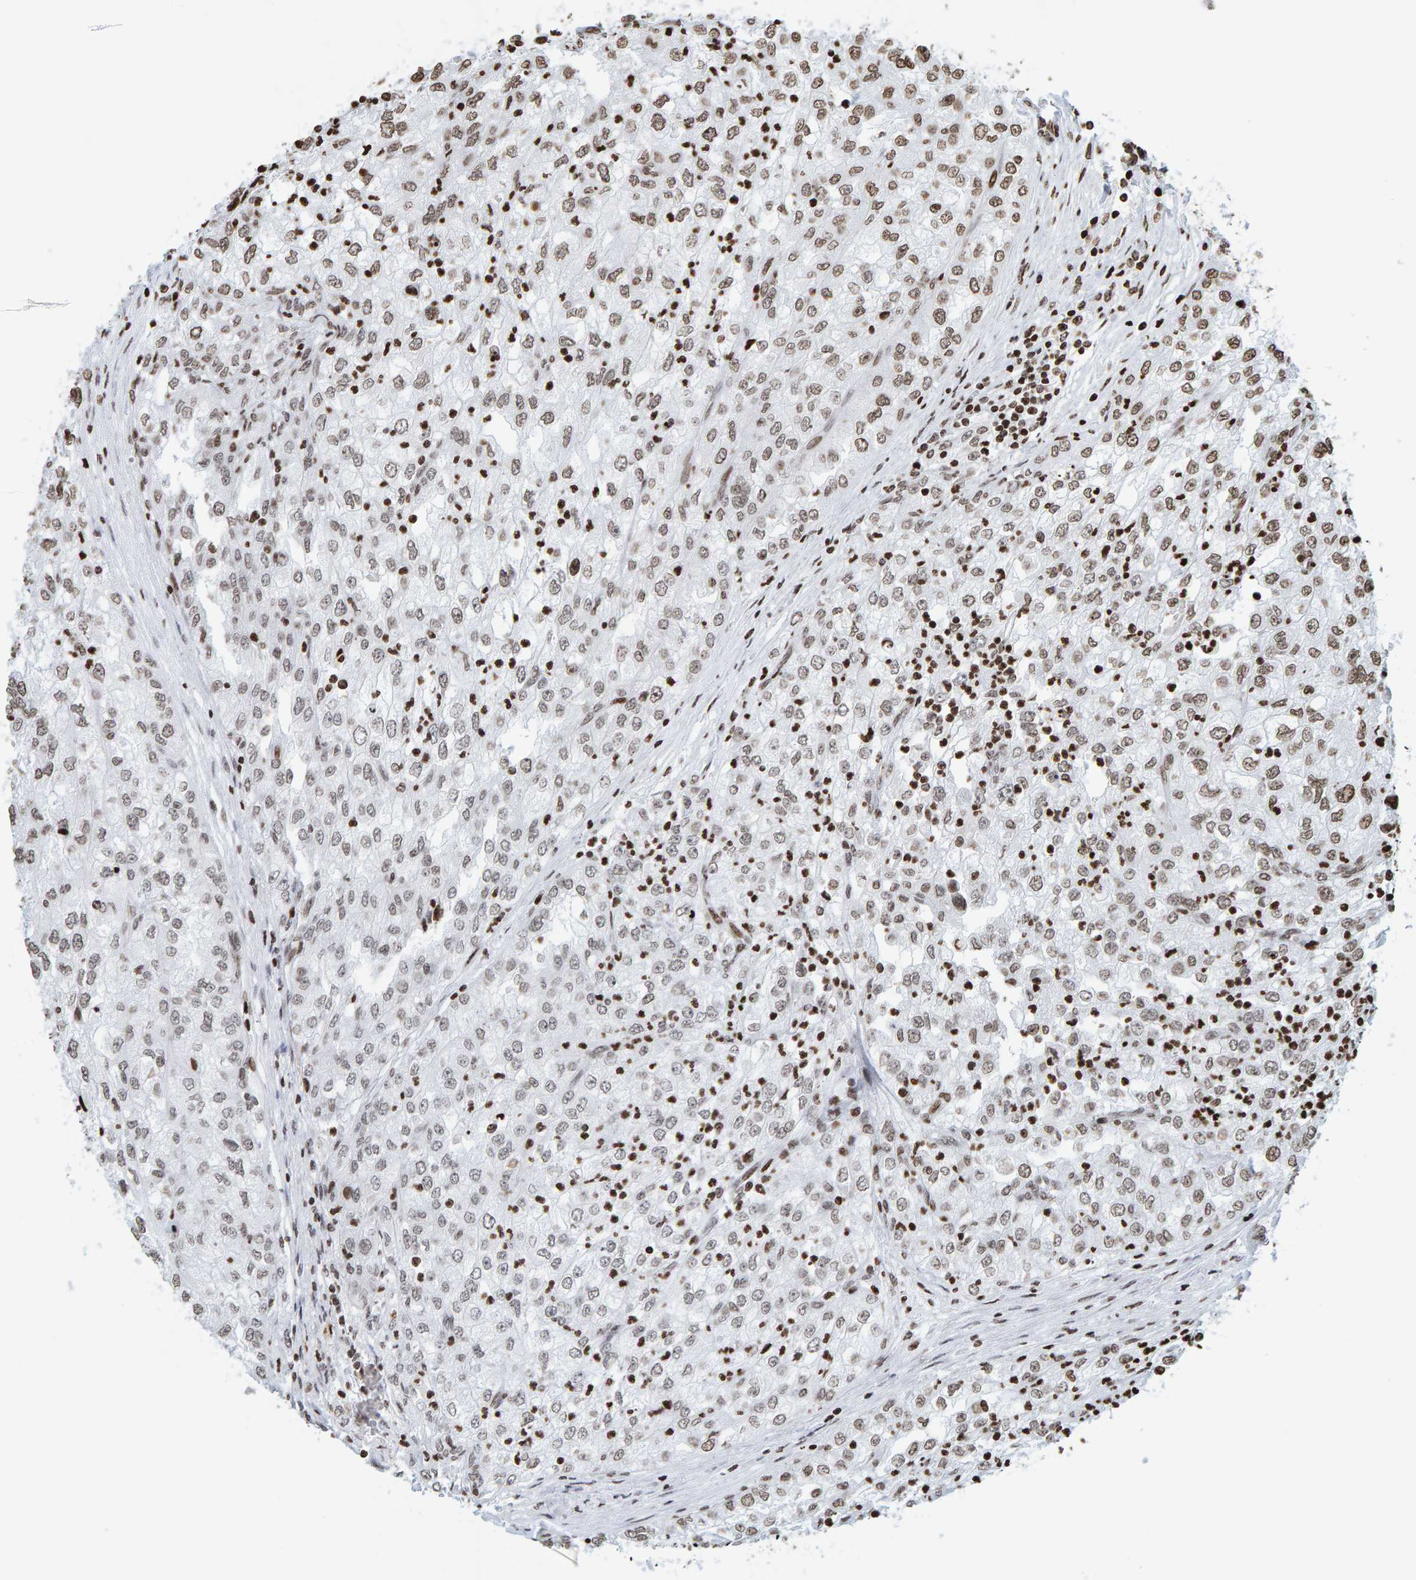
{"staining": {"intensity": "moderate", "quantity": "<25%", "location": "cytoplasmic/membranous,nuclear"}, "tissue": "renal cancer", "cell_type": "Tumor cells", "image_type": "cancer", "snomed": [{"axis": "morphology", "description": "Adenocarcinoma, NOS"}, {"axis": "topography", "description": "Kidney"}], "caption": "Human adenocarcinoma (renal) stained with a protein marker demonstrates moderate staining in tumor cells.", "gene": "BRF2", "patient": {"sex": "female", "age": 54}}